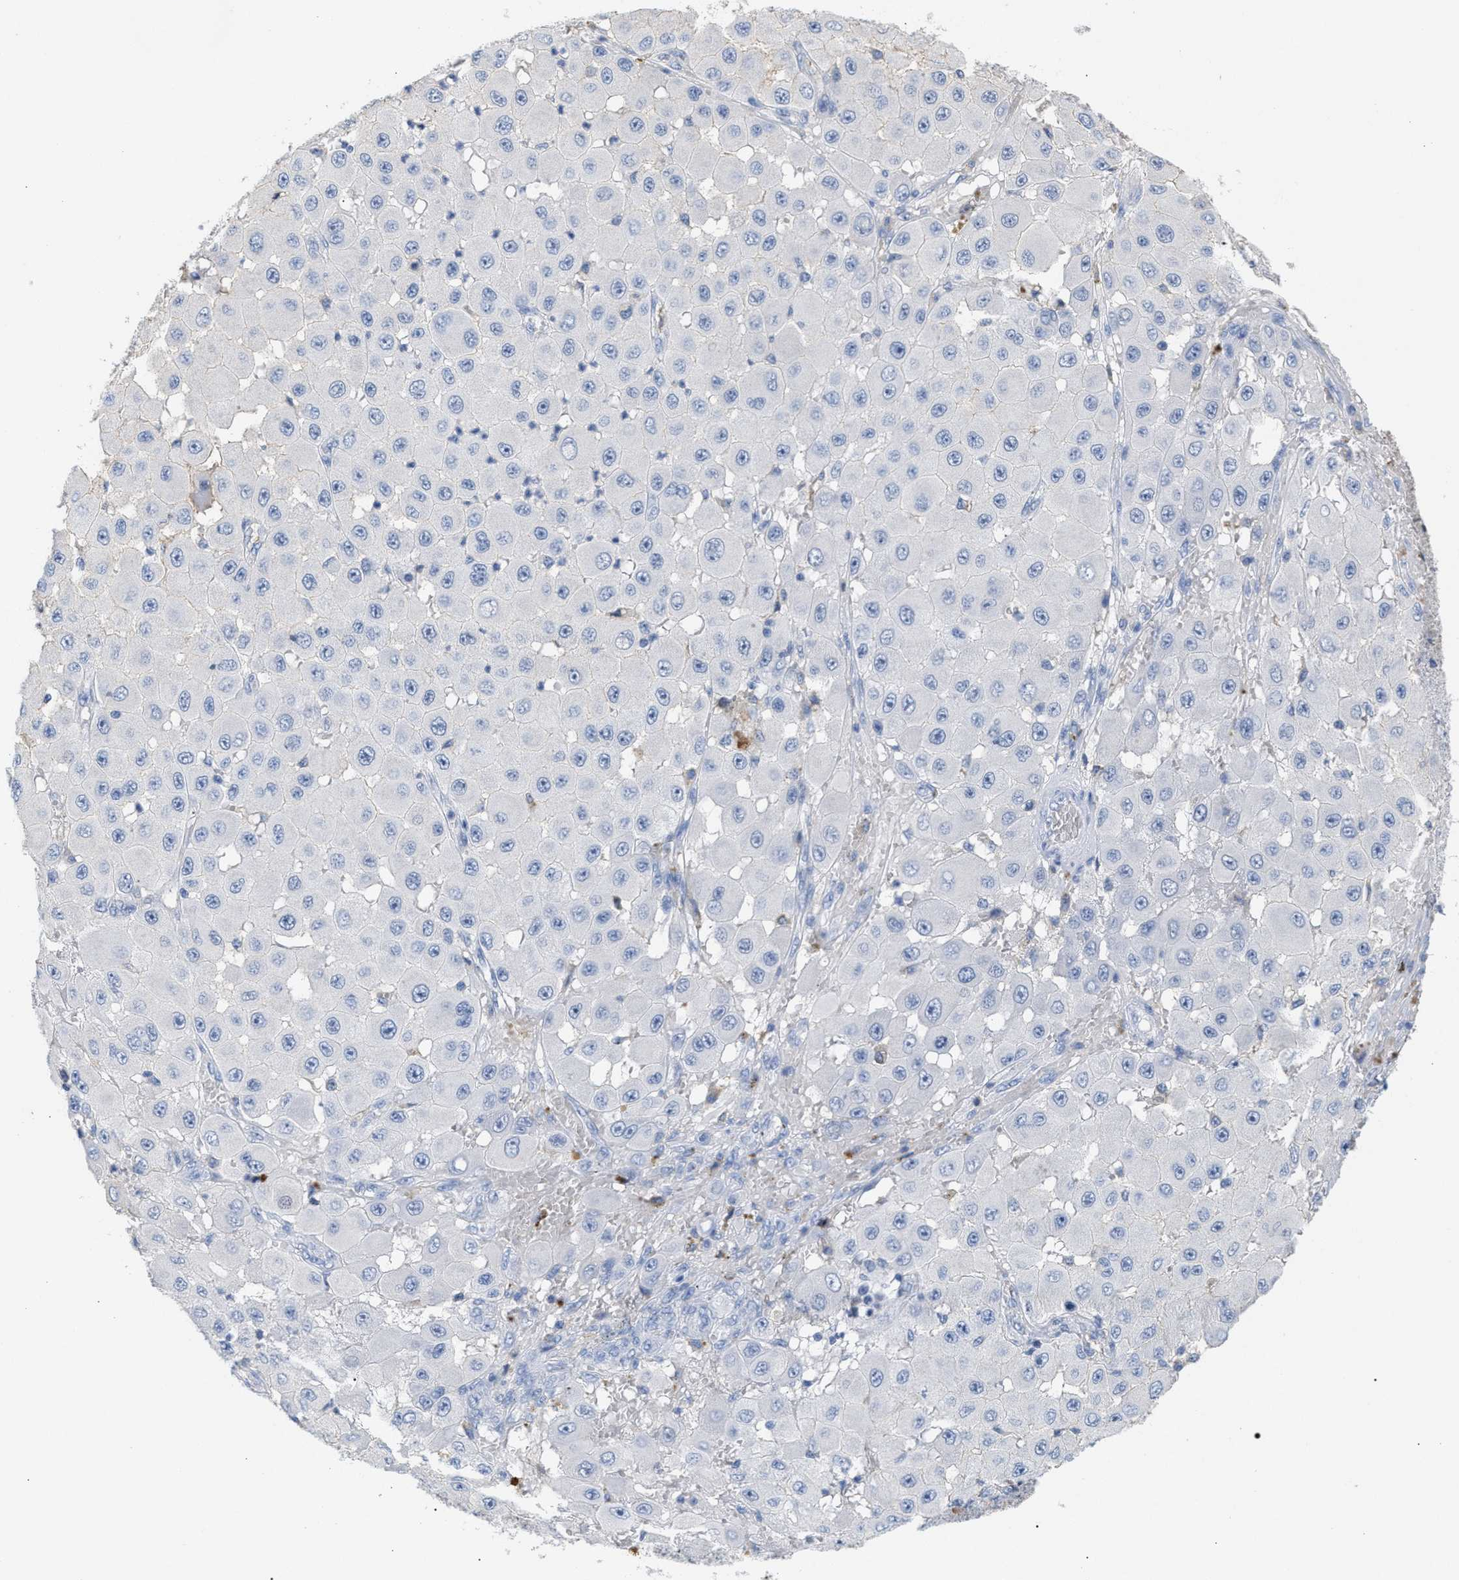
{"staining": {"intensity": "negative", "quantity": "none", "location": "none"}, "tissue": "melanoma", "cell_type": "Tumor cells", "image_type": "cancer", "snomed": [{"axis": "morphology", "description": "Malignant melanoma, NOS"}, {"axis": "topography", "description": "Skin"}], "caption": "Immunohistochemistry of melanoma displays no staining in tumor cells.", "gene": "APOH", "patient": {"sex": "female", "age": 81}}